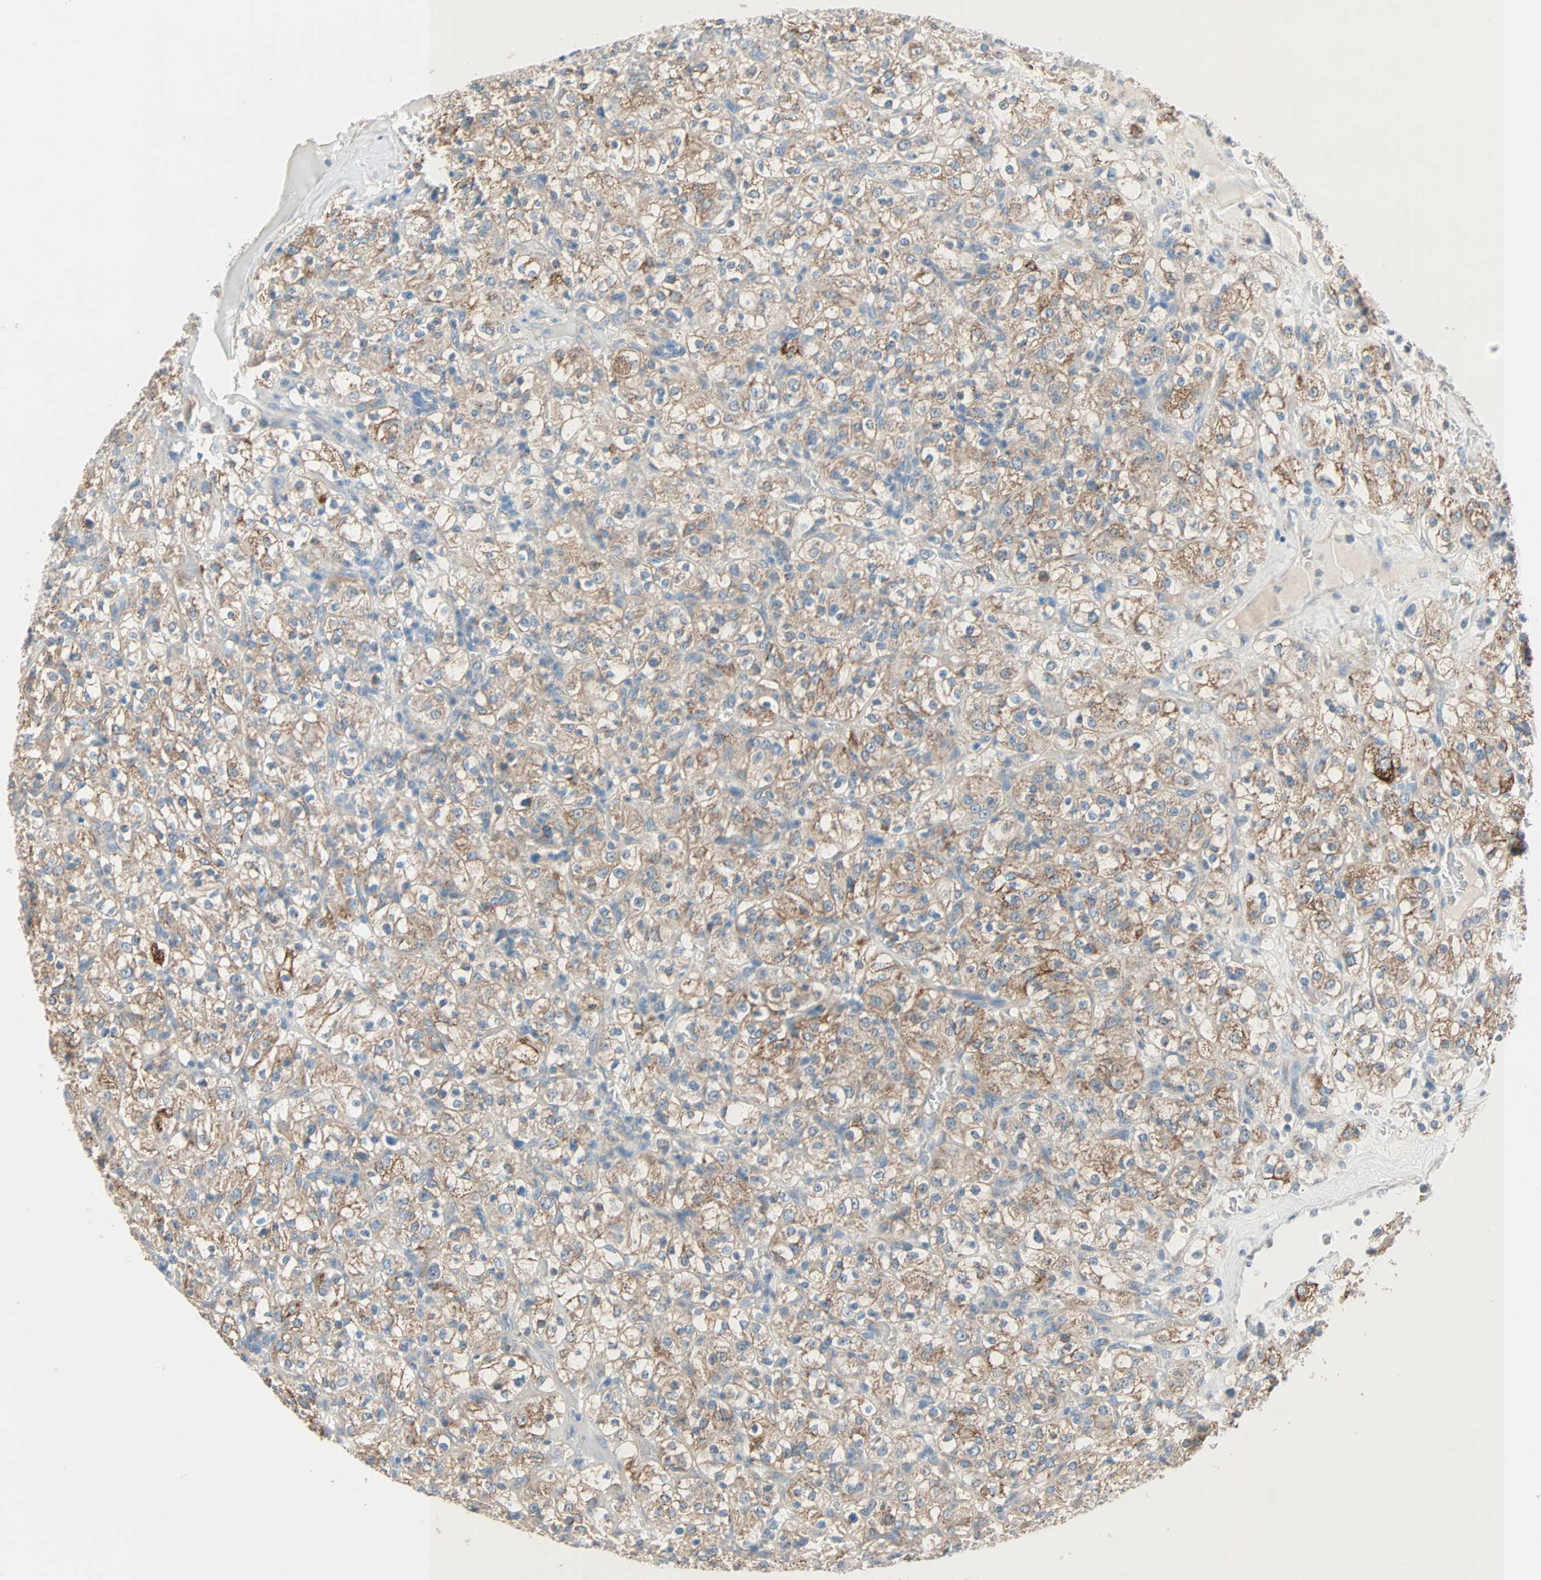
{"staining": {"intensity": "moderate", "quantity": ">75%", "location": "cytoplasmic/membranous"}, "tissue": "renal cancer", "cell_type": "Tumor cells", "image_type": "cancer", "snomed": [{"axis": "morphology", "description": "Normal tissue, NOS"}, {"axis": "morphology", "description": "Adenocarcinoma, NOS"}, {"axis": "topography", "description": "Kidney"}], "caption": "Tumor cells show medium levels of moderate cytoplasmic/membranous expression in about >75% of cells in renal cancer (adenocarcinoma).", "gene": "ACVRL1", "patient": {"sex": "female", "age": 72}}